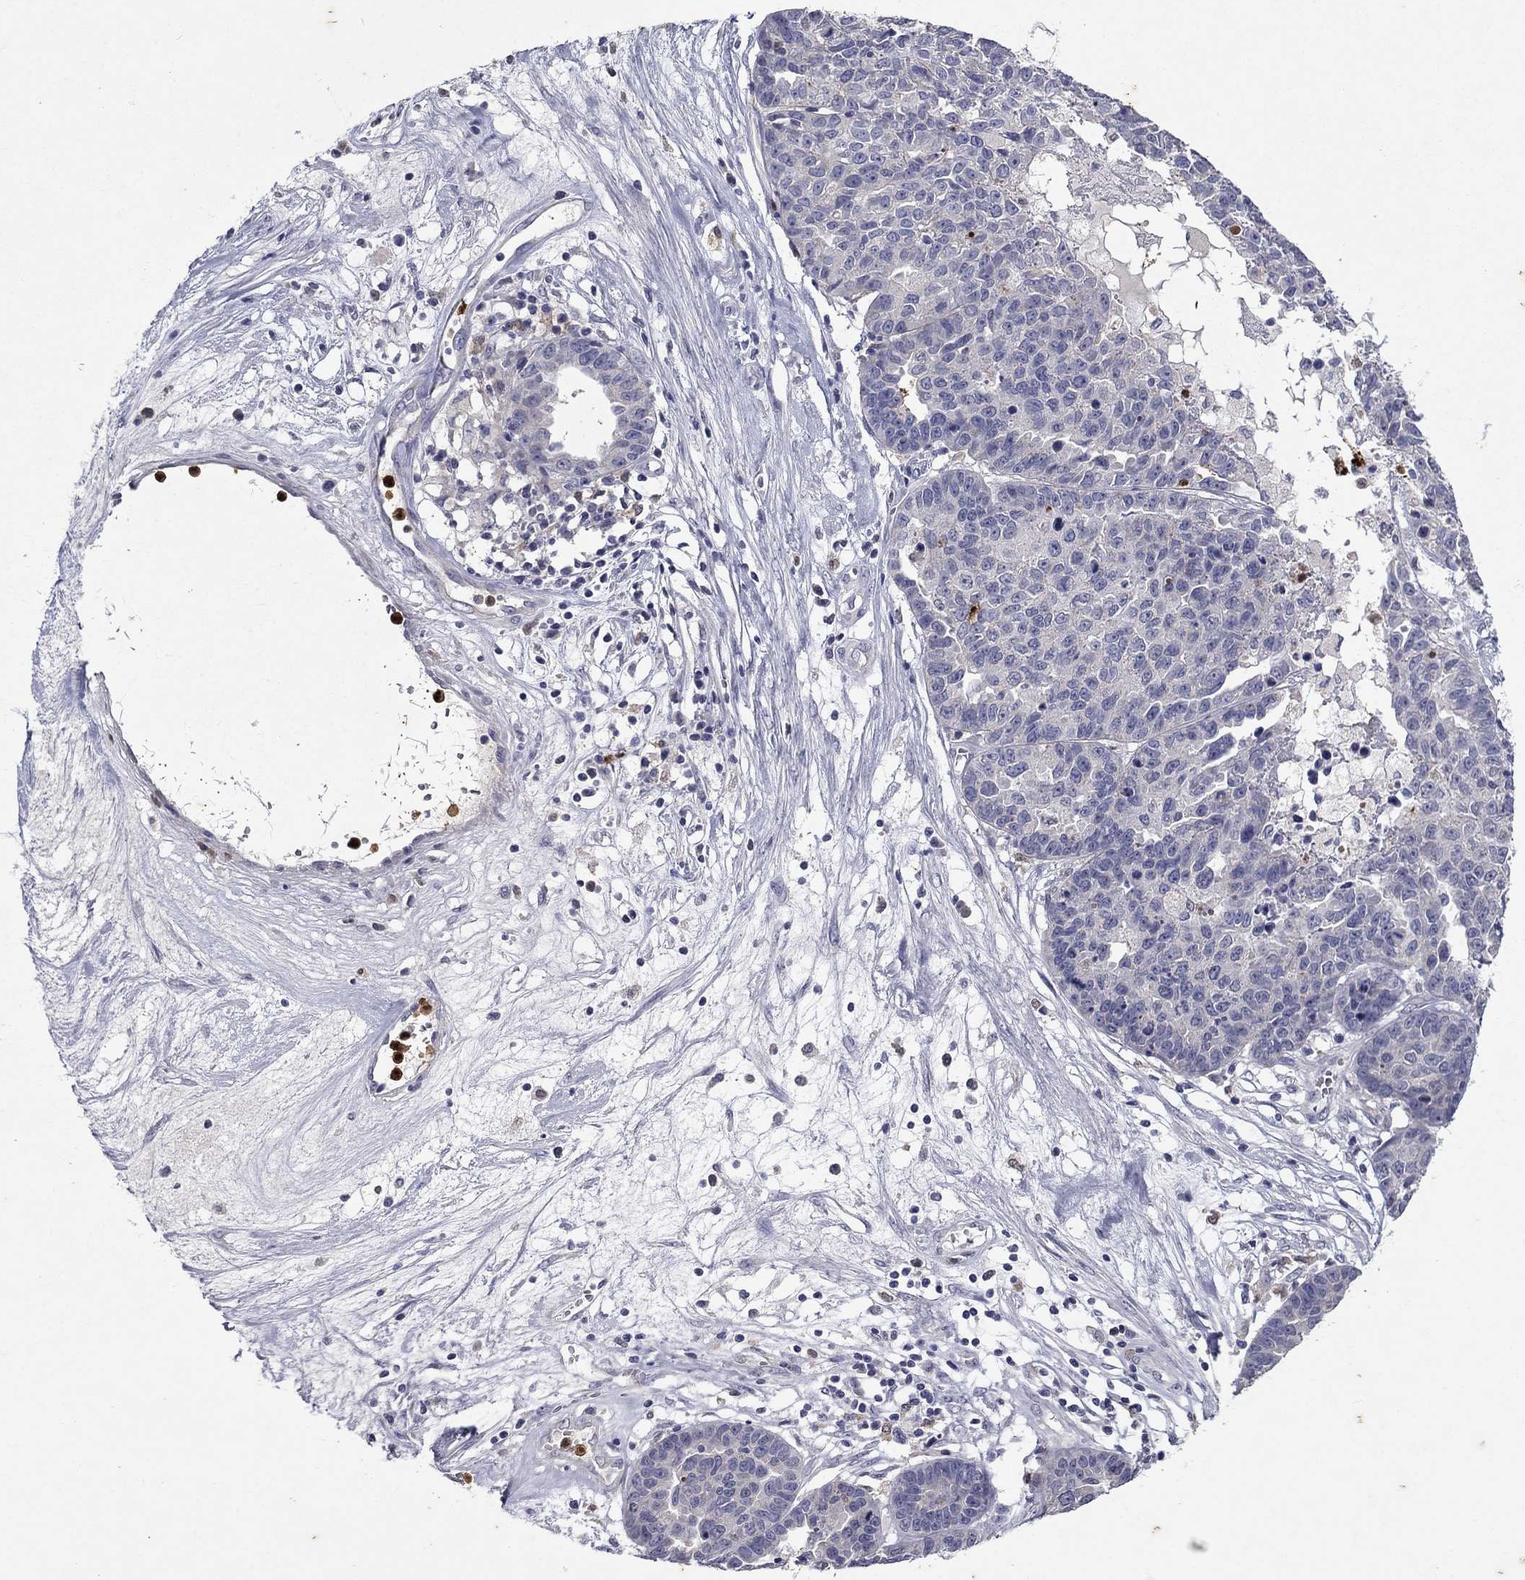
{"staining": {"intensity": "negative", "quantity": "none", "location": "none"}, "tissue": "ovarian cancer", "cell_type": "Tumor cells", "image_type": "cancer", "snomed": [{"axis": "morphology", "description": "Cystadenocarcinoma, serous, NOS"}, {"axis": "topography", "description": "Ovary"}], "caption": "Tumor cells are negative for protein expression in human ovarian serous cystadenocarcinoma. (Brightfield microscopy of DAB (3,3'-diaminobenzidine) immunohistochemistry at high magnification).", "gene": "IRF5", "patient": {"sex": "female", "age": 87}}